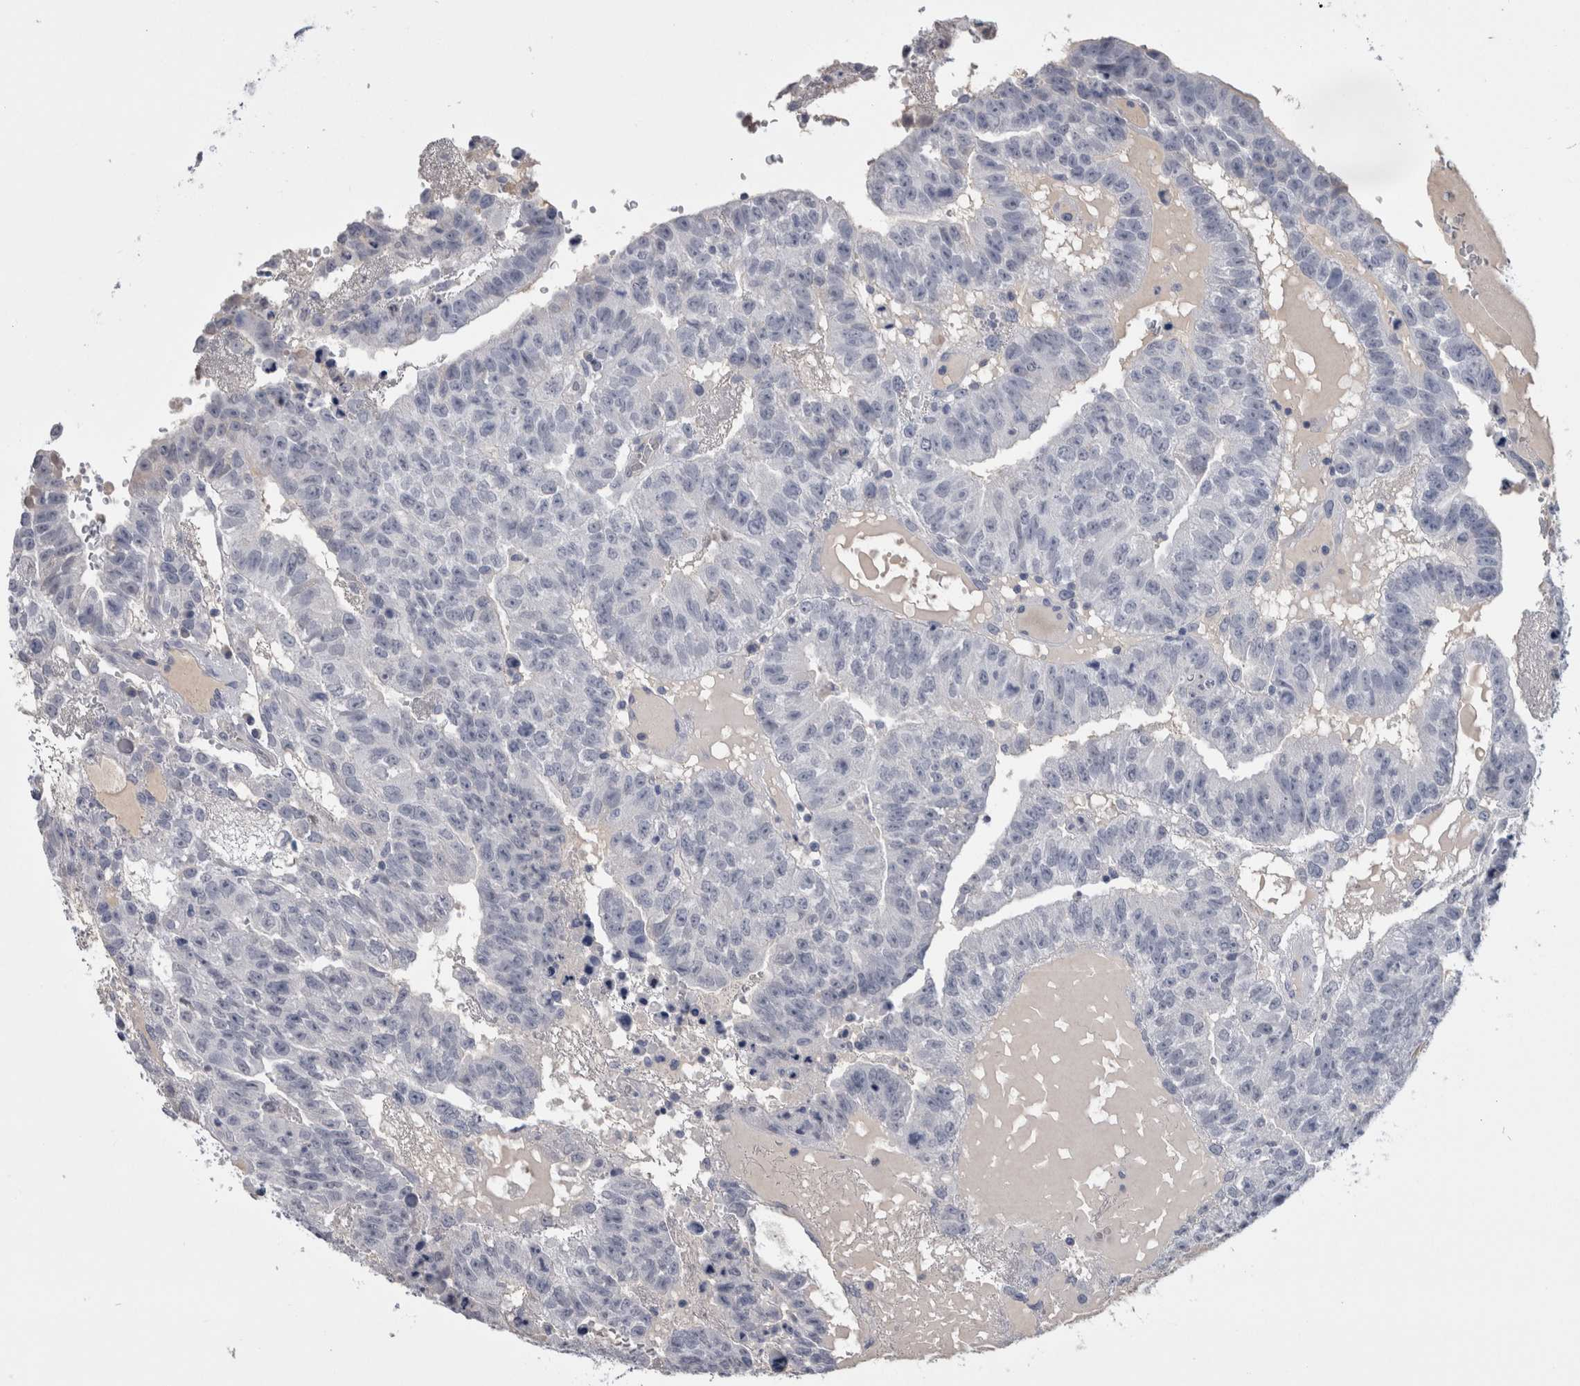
{"staining": {"intensity": "negative", "quantity": "none", "location": "none"}, "tissue": "testis cancer", "cell_type": "Tumor cells", "image_type": "cancer", "snomed": [{"axis": "morphology", "description": "Seminoma, NOS"}, {"axis": "morphology", "description": "Carcinoma, Embryonal, NOS"}, {"axis": "topography", "description": "Testis"}], "caption": "High magnification brightfield microscopy of testis cancer (embryonal carcinoma) stained with DAB (3,3'-diaminobenzidine) (brown) and counterstained with hematoxylin (blue): tumor cells show no significant positivity.", "gene": "PAX5", "patient": {"sex": "male", "age": 52}}